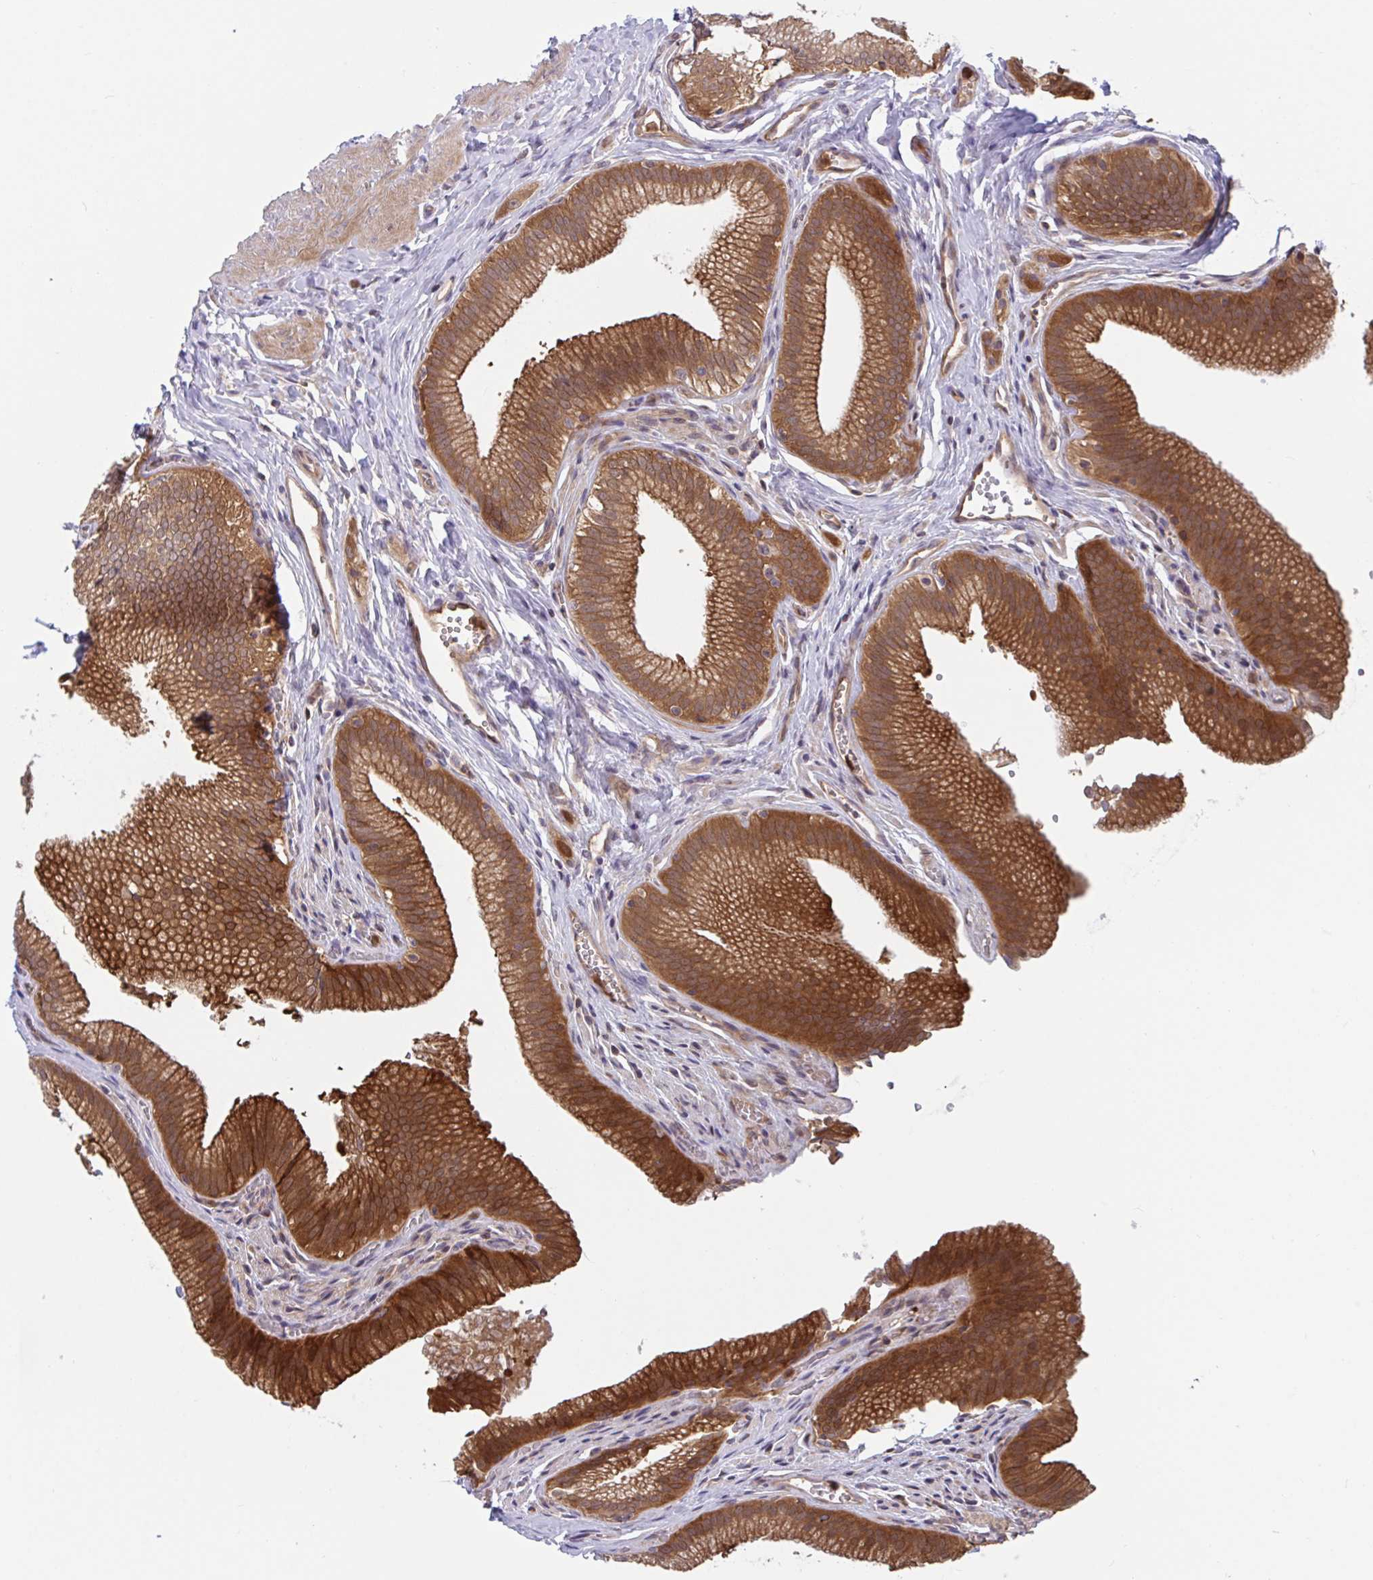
{"staining": {"intensity": "strong", "quantity": ">75%", "location": "cytoplasmic/membranous"}, "tissue": "gallbladder", "cell_type": "Glandular cells", "image_type": "normal", "snomed": [{"axis": "morphology", "description": "Normal tissue, NOS"}, {"axis": "topography", "description": "Gallbladder"}, {"axis": "topography", "description": "Peripheral nerve tissue"}], "caption": "Brown immunohistochemical staining in benign gallbladder reveals strong cytoplasmic/membranous staining in approximately >75% of glandular cells.", "gene": "LMNTD2", "patient": {"sex": "male", "age": 17}}